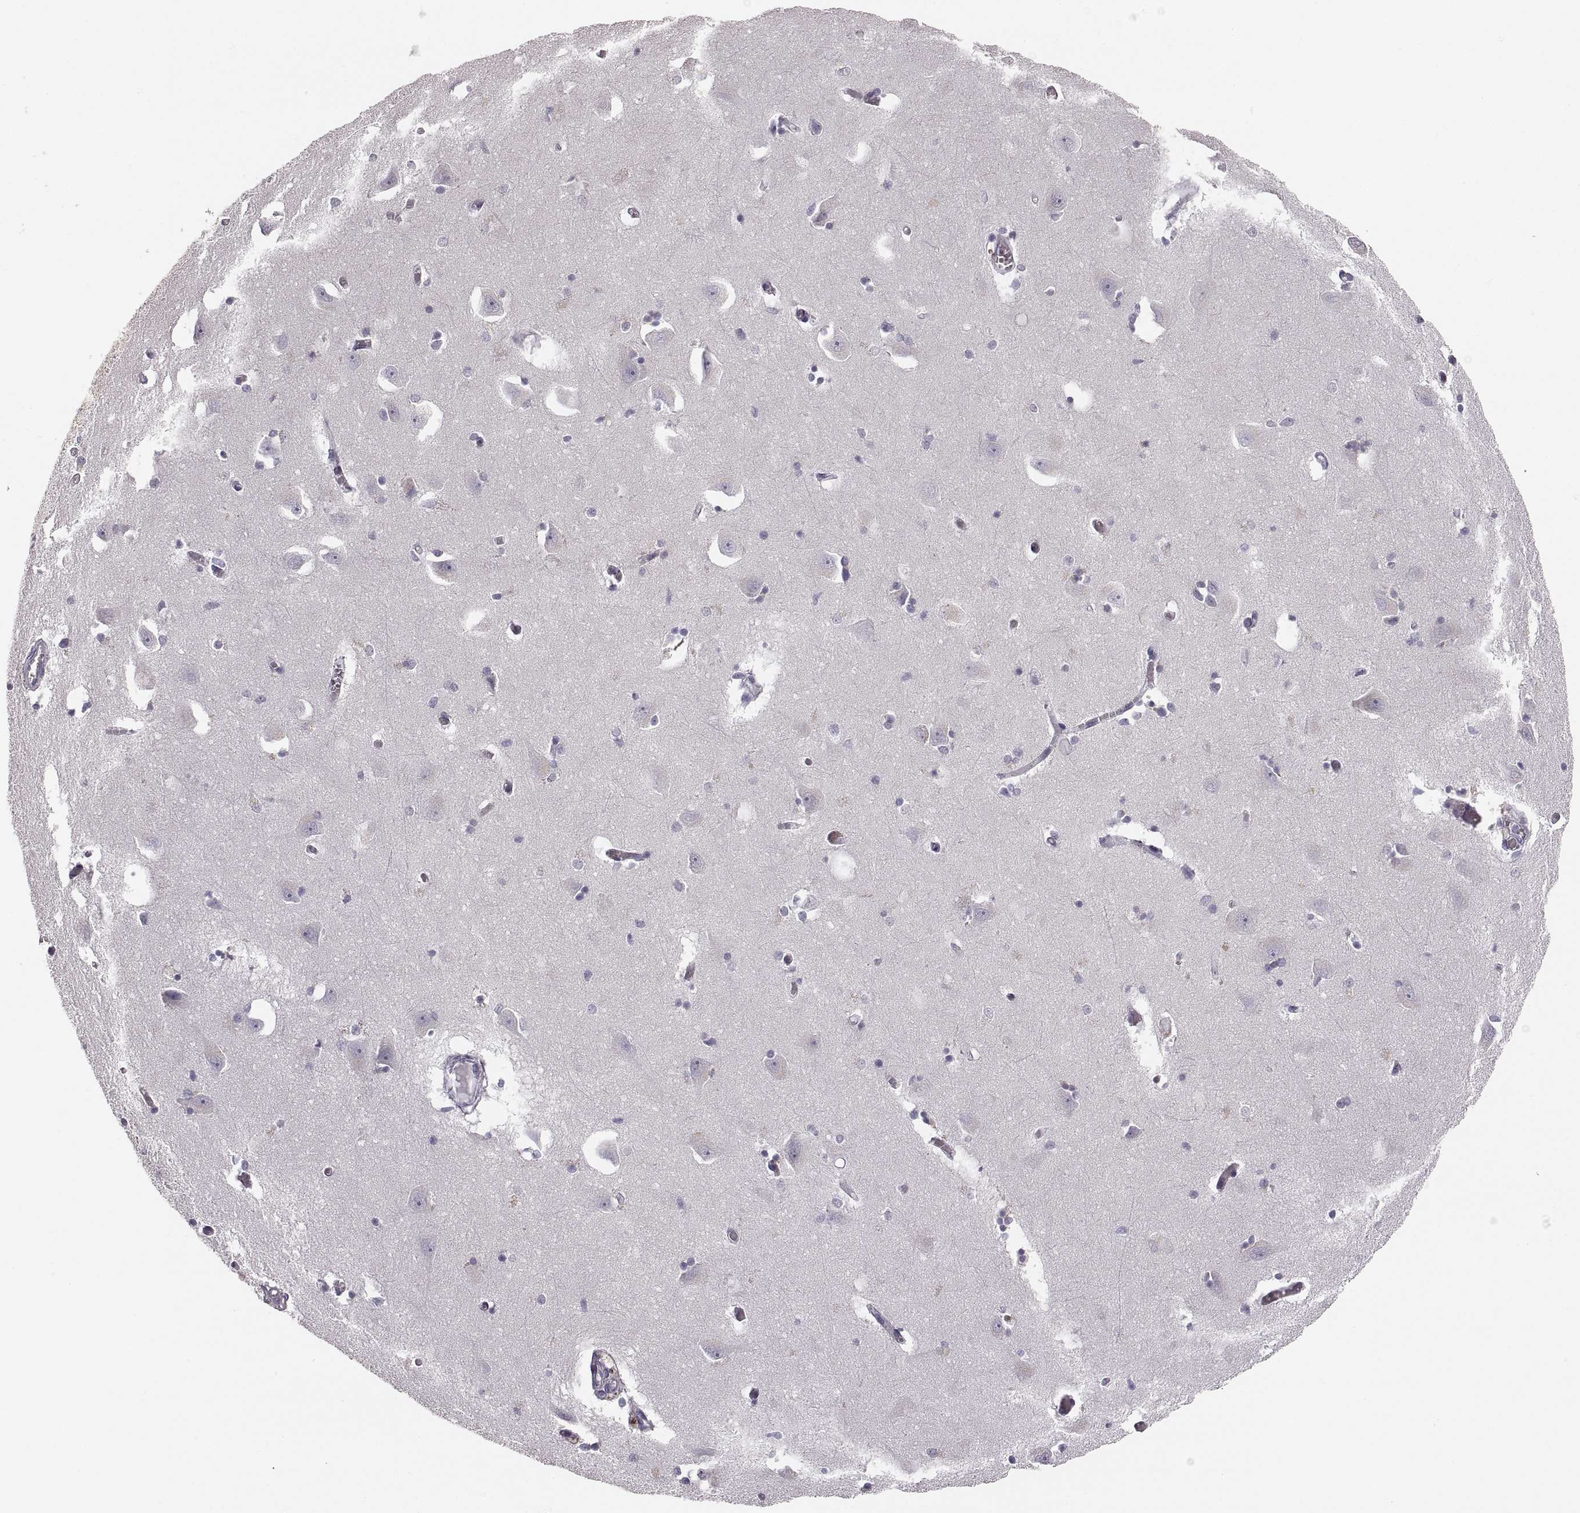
{"staining": {"intensity": "negative", "quantity": "none", "location": "none"}, "tissue": "caudate", "cell_type": "Glial cells", "image_type": "normal", "snomed": [{"axis": "morphology", "description": "Normal tissue, NOS"}, {"axis": "topography", "description": "Lateral ventricle wall"}, {"axis": "topography", "description": "Hippocampus"}], "caption": "This is an IHC histopathology image of benign human caudate. There is no staining in glial cells.", "gene": "RDH13", "patient": {"sex": "female", "age": 63}}